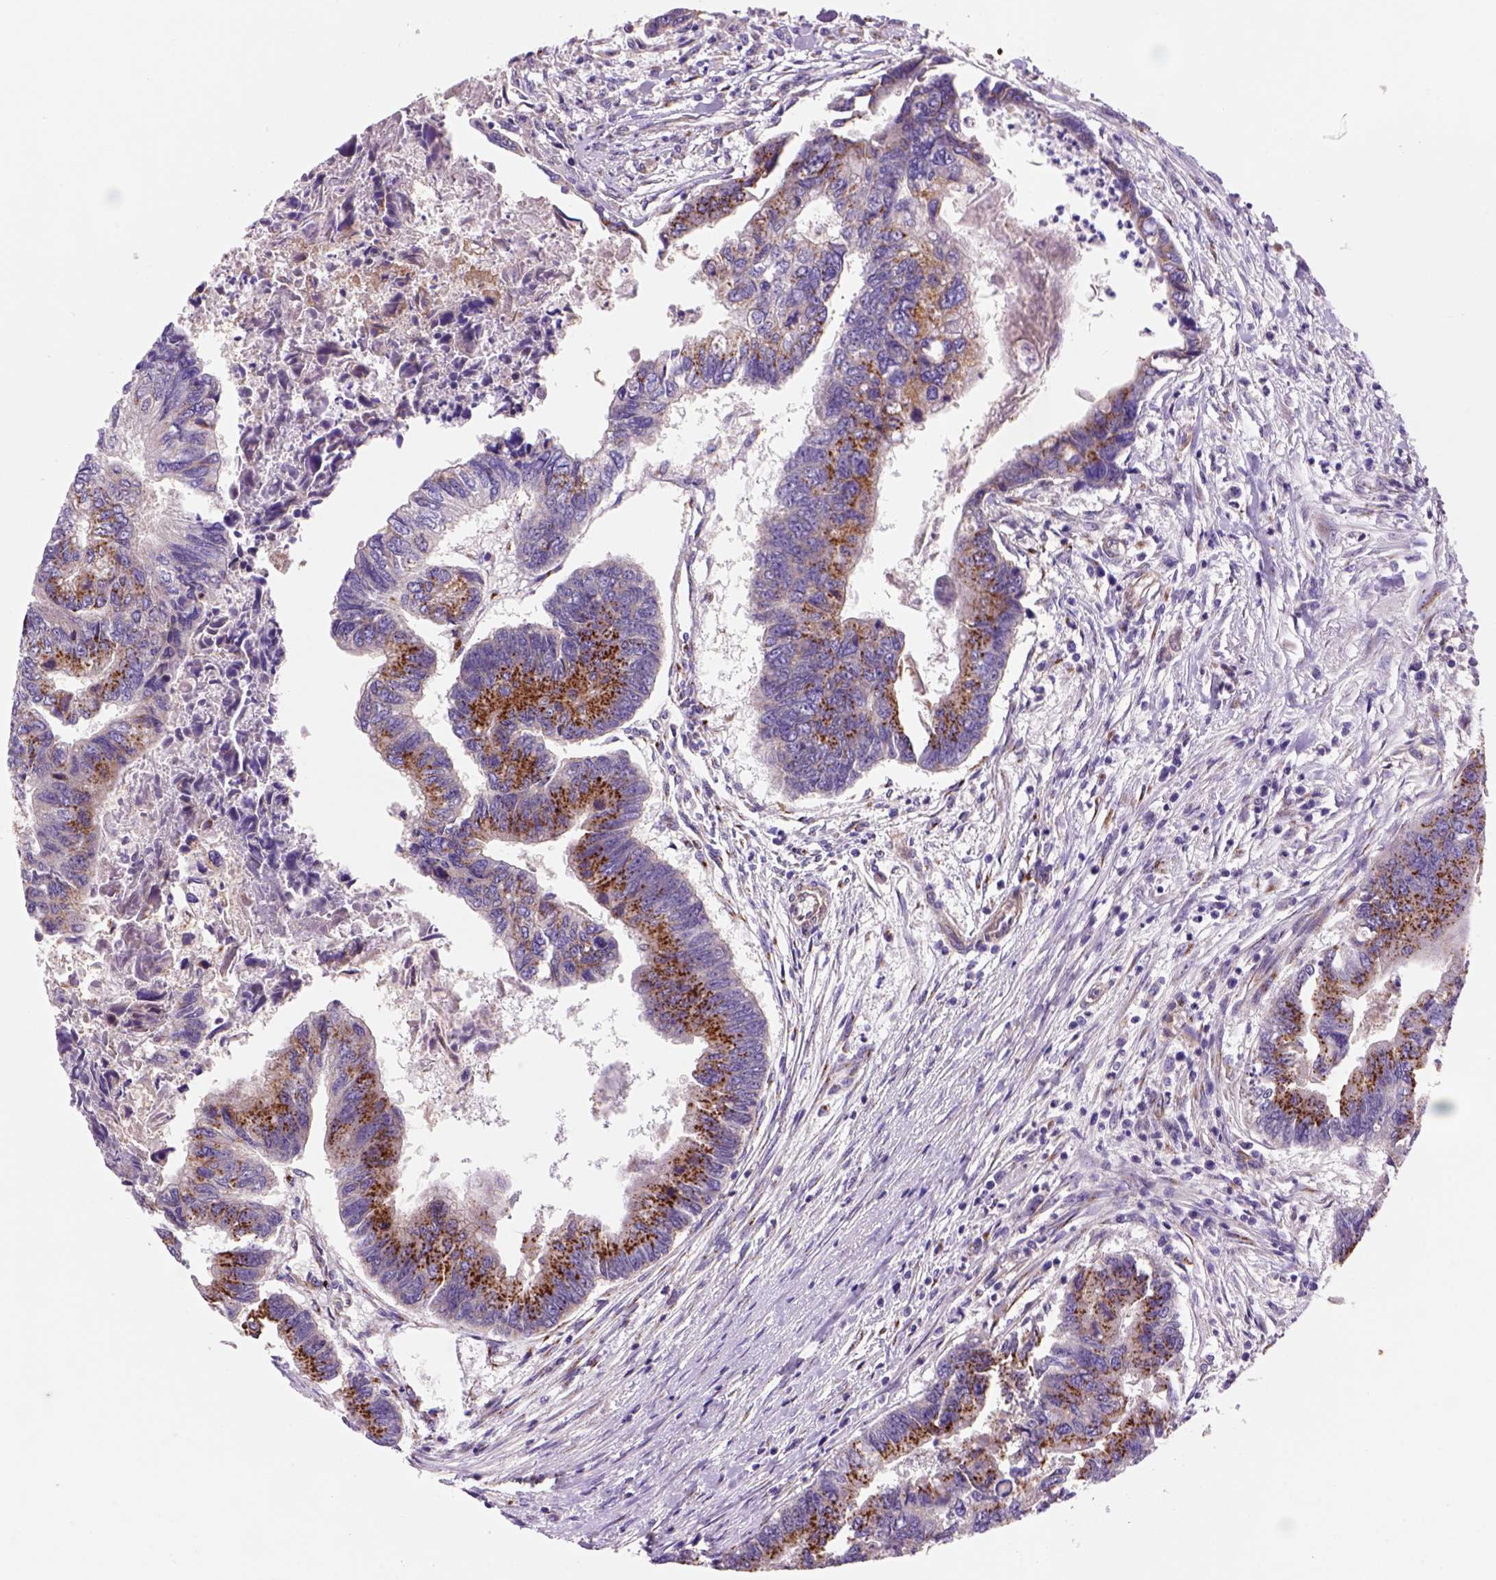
{"staining": {"intensity": "strong", "quantity": "25%-75%", "location": "cytoplasmic/membranous"}, "tissue": "colorectal cancer", "cell_type": "Tumor cells", "image_type": "cancer", "snomed": [{"axis": "morphology", "description": "Adenocarcinoma, NOS"}, {"axis": "topography", "description": "Colon"}], "caption": "Colorectal adenocarcinoma tissue demonstrates strong cytoplasmic/membranous positivity in about 25%-75% of tumor cells (DAB IHC, brown staining for protein, blue staining for nuclei).", "gene": "WARS2", "patient": {"sex": "female", "age": 65}}